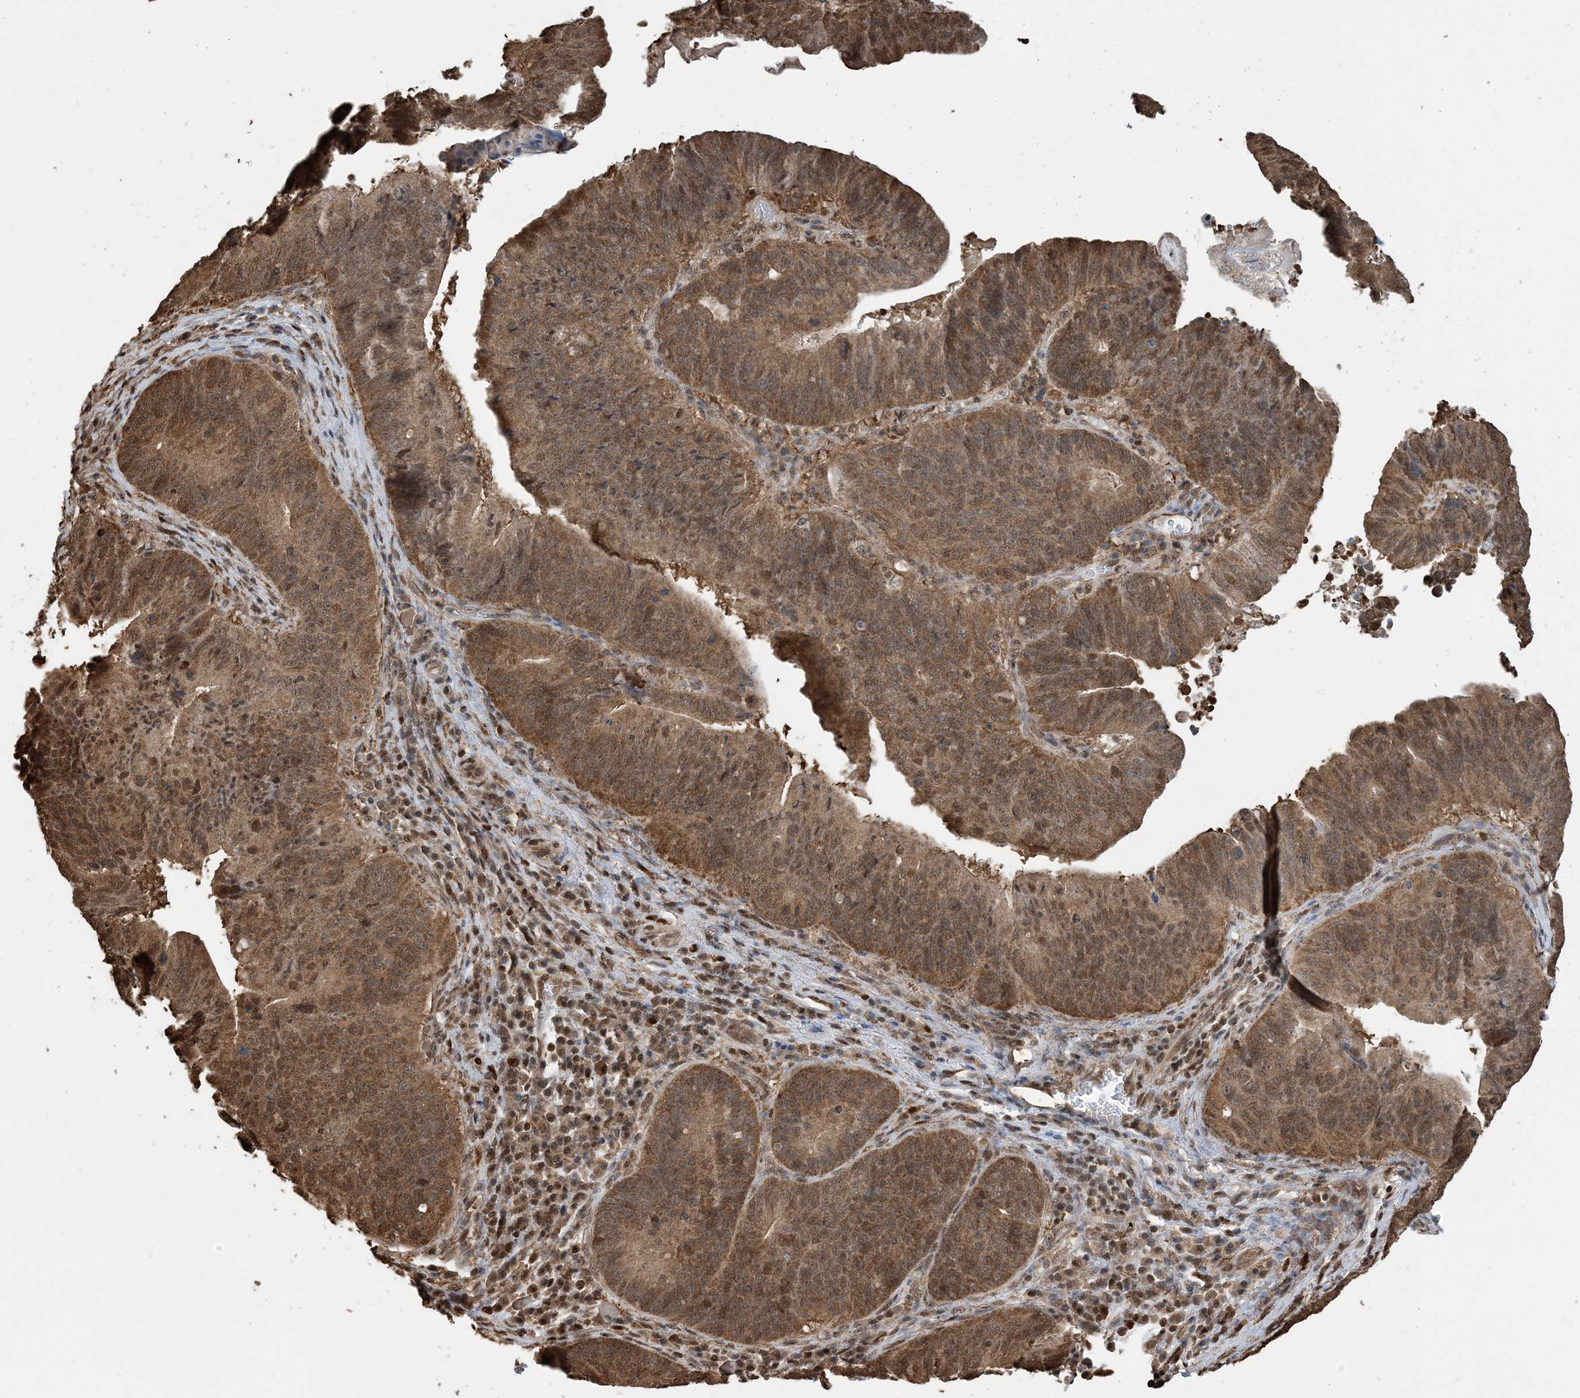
{"staining": {"intensity": "moderate", "quantity": ">75%", "location": "cytoplasmic/membranous,nuclear"}, "tissue": "pancreatic cancer", "cell_type": "Tumor cells", "image_type": "cancer", "snomed": [{"axis": "morphology", "description": "Adenocarcinoma, NOS"}, {"axis": "topography", "description": "Pancreas"}], "caption": "The immunohistochemical stain highlights moderate cytoplasmic/membranous and nuclear positivity in tumor cells of pancreatic adenocarcinoma tissue.", "gene": "HSPA1A", "patient": {"sex": "male", "age": 63}}